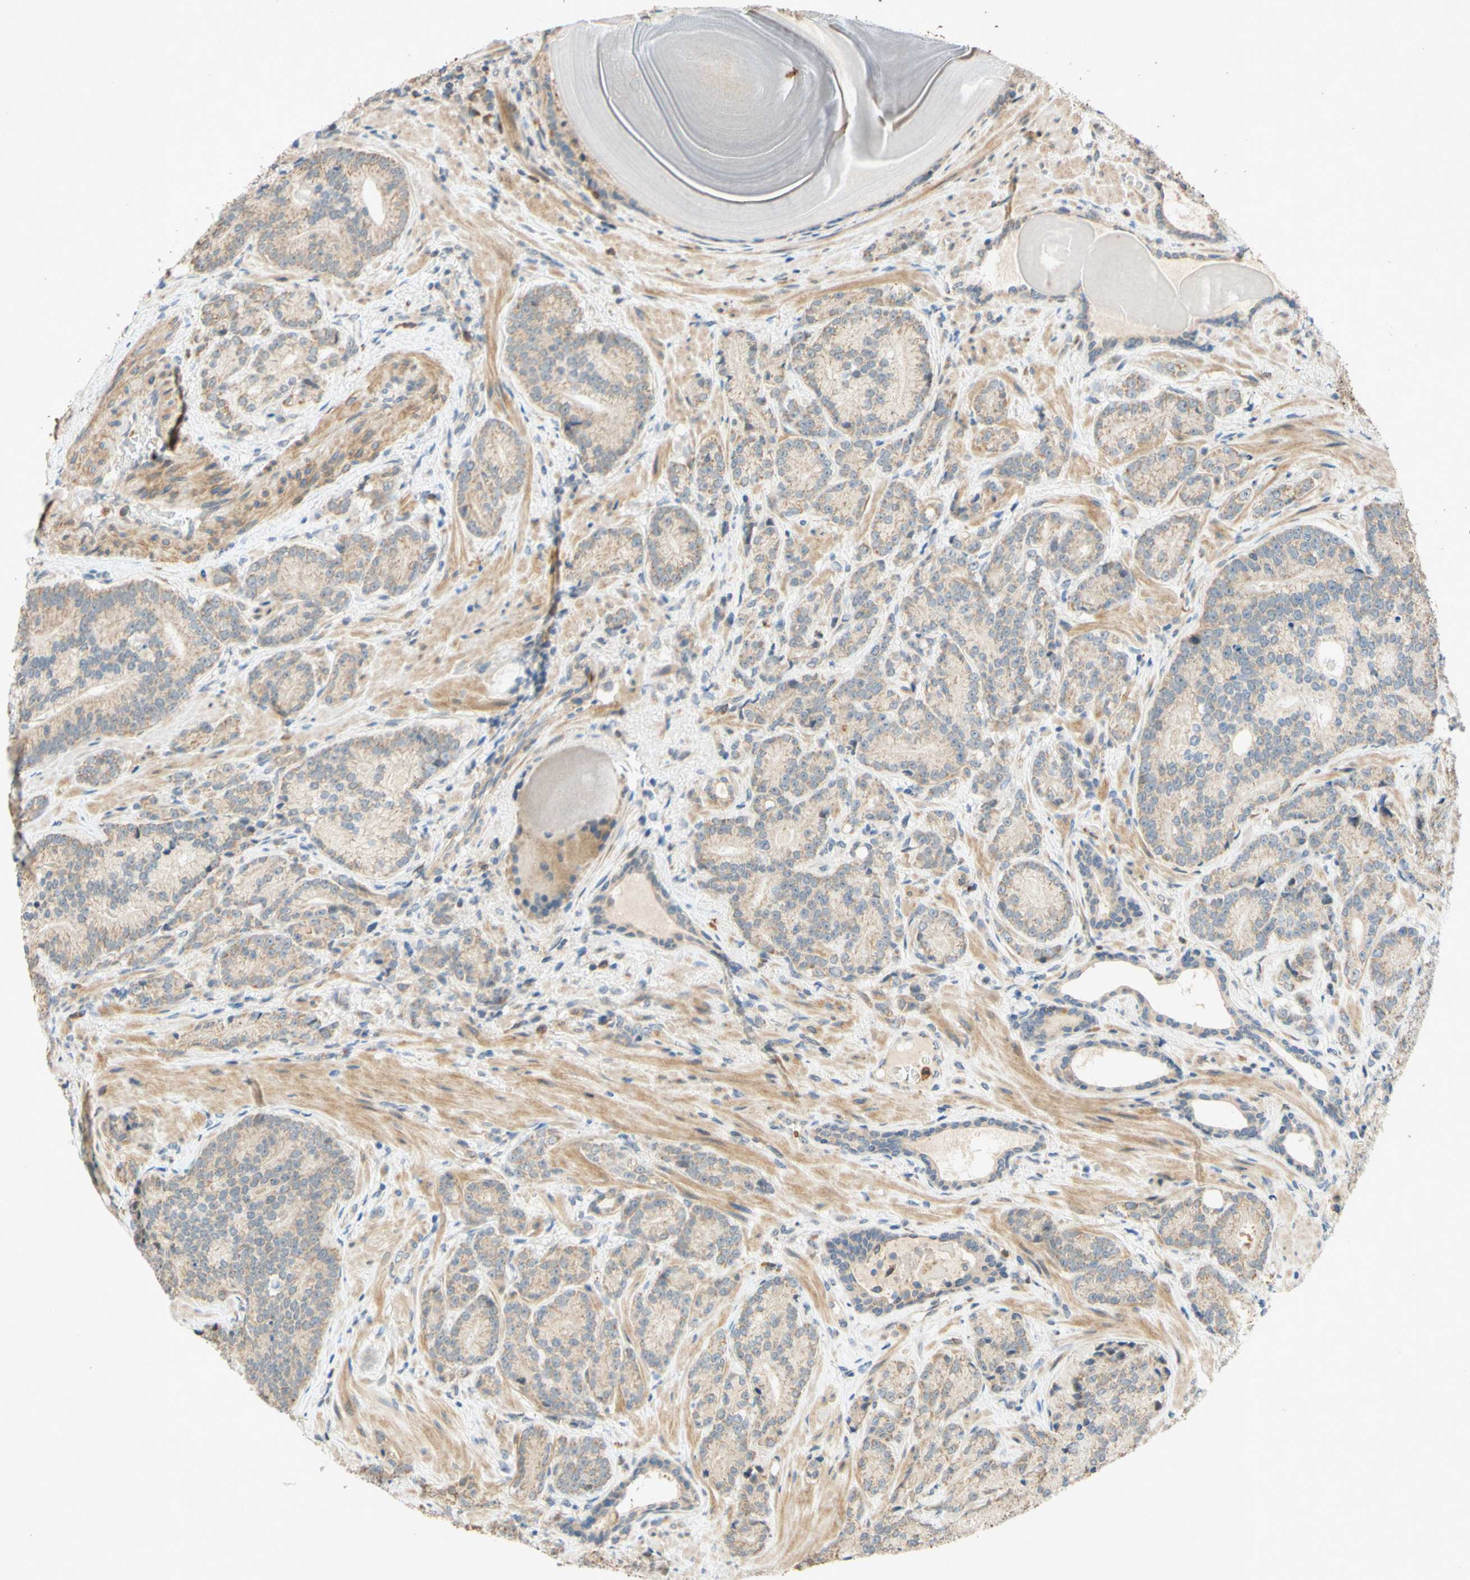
{"staining": {"intensity": "weak", "quantity": ">75%", "location": "cytoplasmic/membranous"}, "tissue": "prostate cancer", "cell_type": "Tumor cells", "image_type": "cancer", "snomed": [{"axis": "morphology", "description": "Adenocarcinoma, High grade"}, {"axis": "topography", "description": "Prostate"}], "caption": "Brown immunohistochemical staining in human prostate cancer reveals weak cytoplasmic/membranous staining in about >75% of tumor cells.", "gene": "GATA1", "patient": {"sex": "male", "age": 61}}